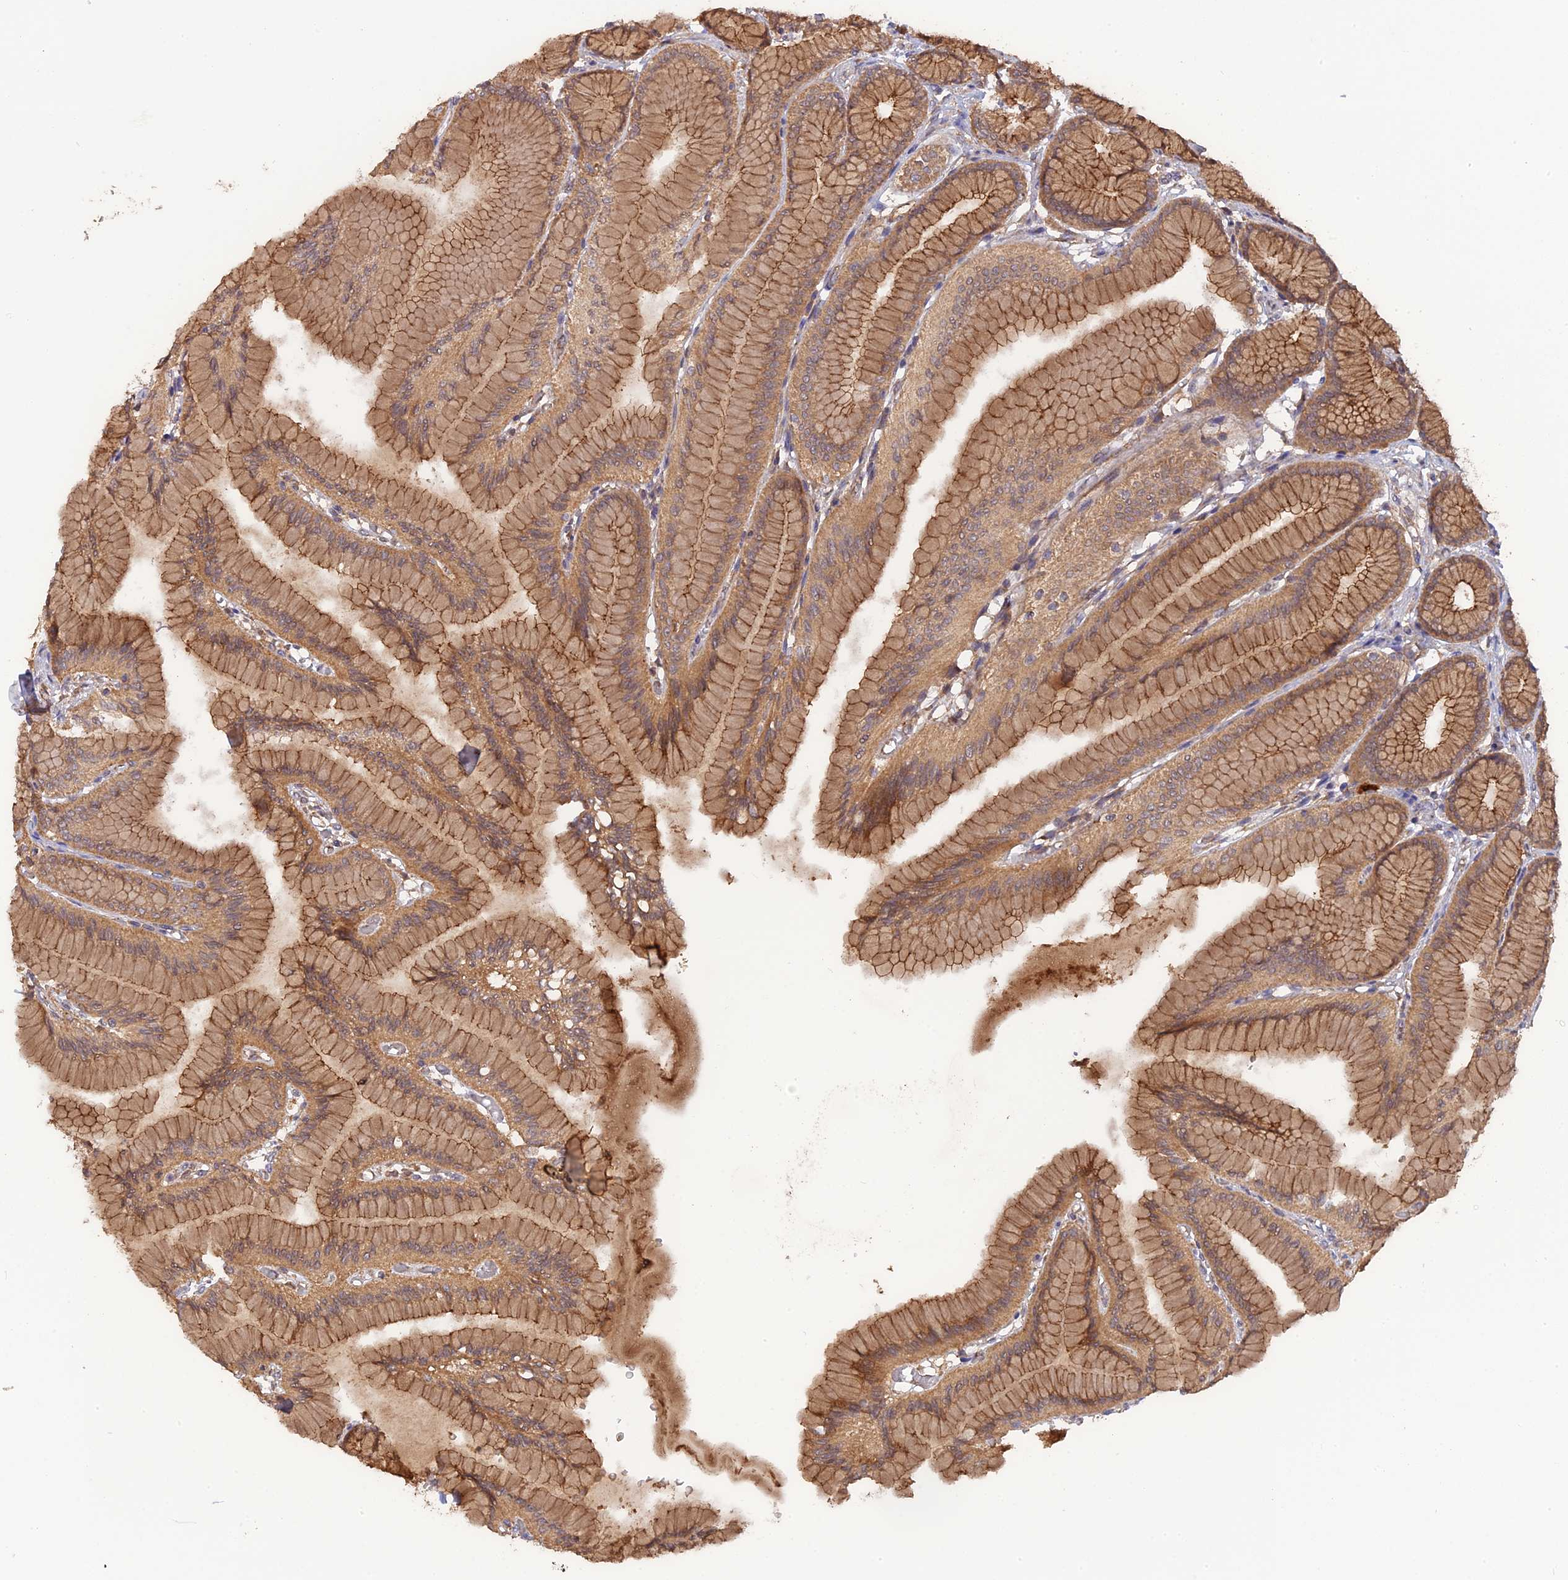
{"staining": {"intensity": "strong", "quantity": ">75%", "location": "cytoplasmic/membranous"}, "tissue": "stomach", "cell_type": "Glandular cells", "image_type": "normal", "snomed": [{"axis": "morphology", "description": "Normal tissue, NOS"}, {"axis": "morphology", "description": "Adenocarcinoma, NOS"}, {"axis": "morphology", "description": "Adenocarcinoma, High grade"}, {"axis": "topography", "description": "Stomach, upper"}, {"axis": "topography", "description": "Stomach"}], "caption": "This is a photomicrograph of immunohistochemistry staining of unremarkable stomach, which shows strong positivity in the cytoplasmic/membranous of glandular cells.", "gene": "ARHGAP40", "patient": {"sex": "female", "age": 65}}